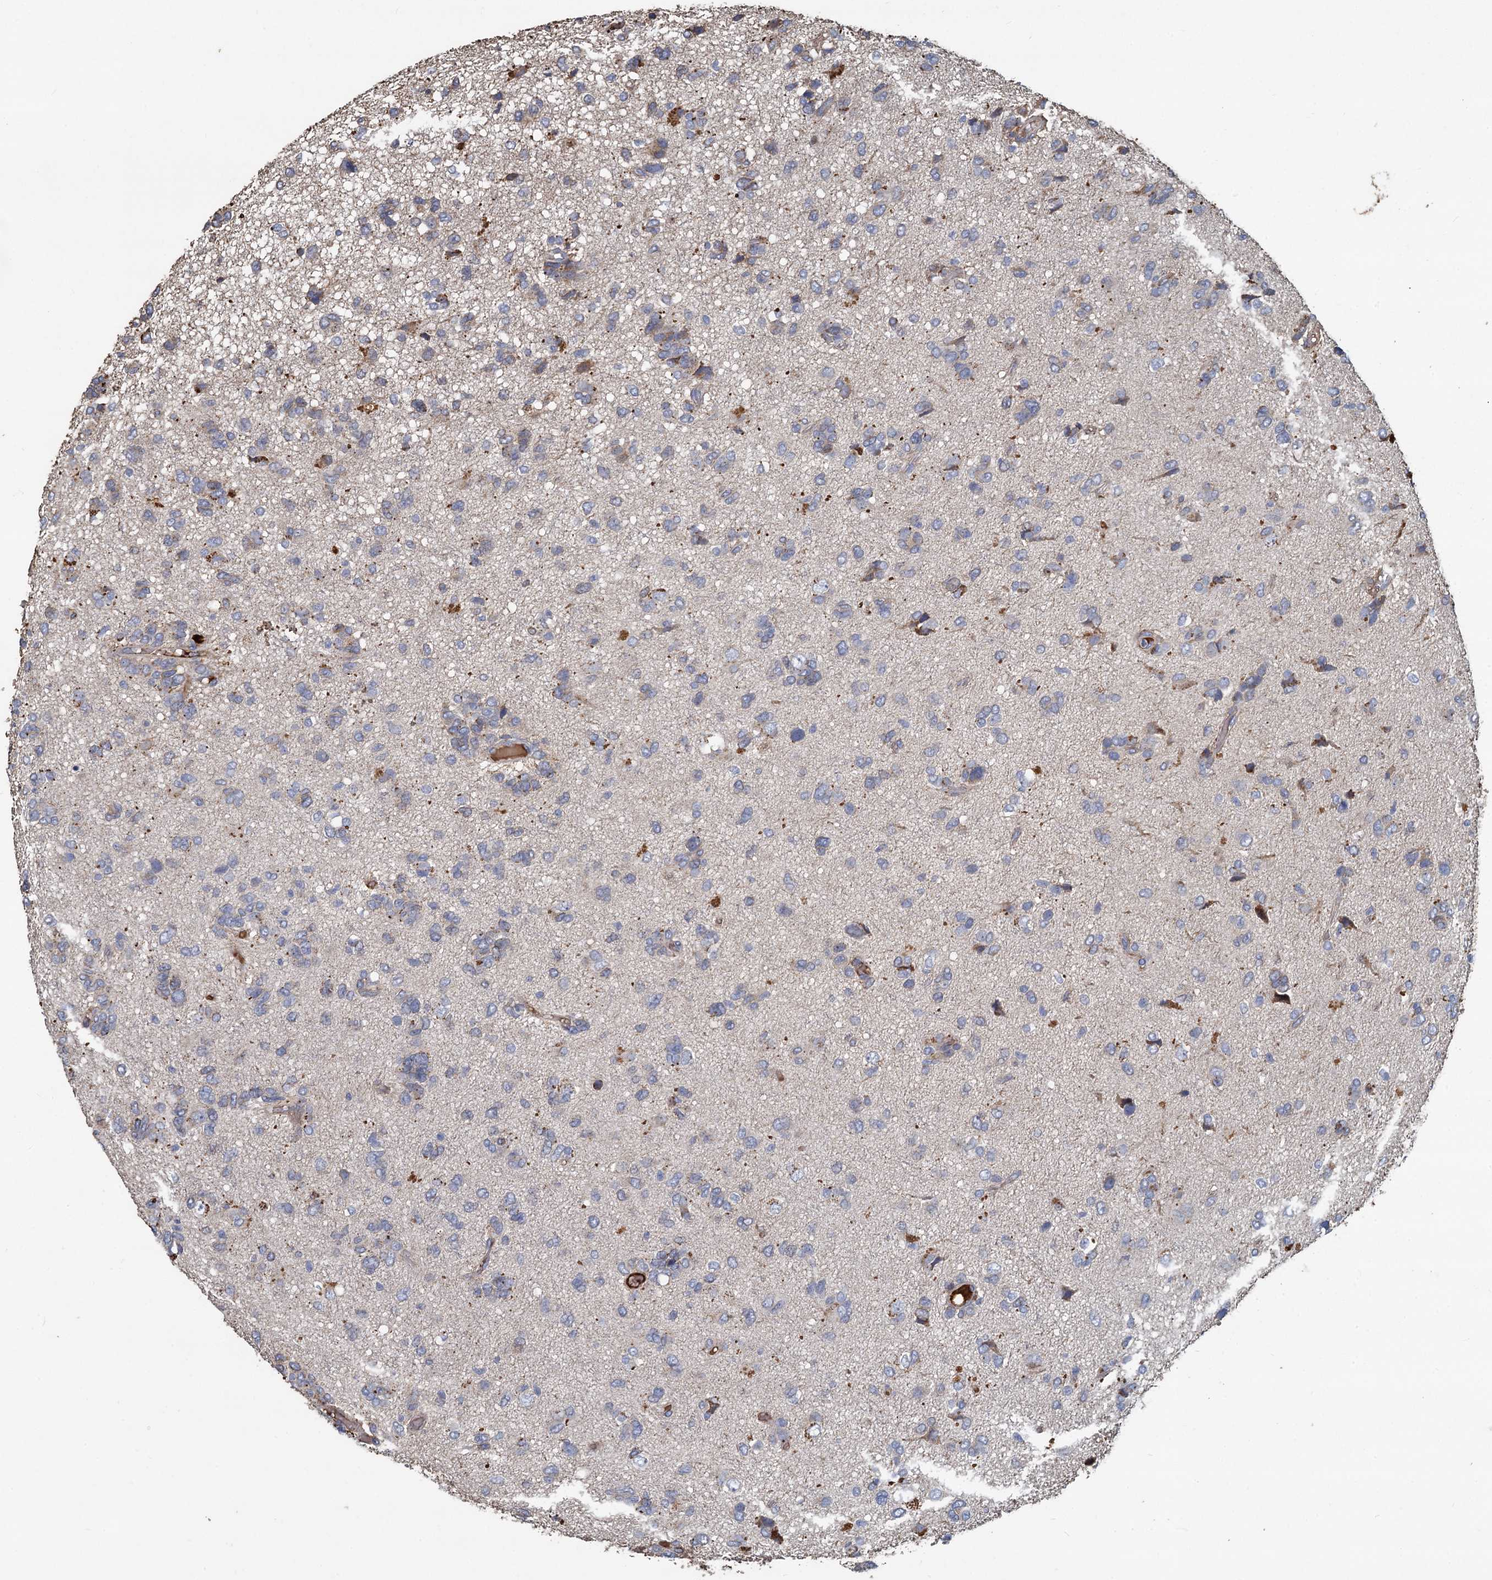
{"staining": {"intensity": "weak", "quantity": "<25%", "location": "cytoplasmic/membranous"}, "tissue": "glioma", "cell_type": "Tumor cells", "image_type": "cancer", "snomed": [{"axis": "morphology", "description": "Glioma, malignant, High grade"}, {"axis": "topography", "description": "Brain"}], "caption": "This is a image of IHC staining of malignant glioma (high-grade), which shows no expression in tumor cells.", "gene": "TCTN2", "patient": {"sex": "female", "age": 59}}